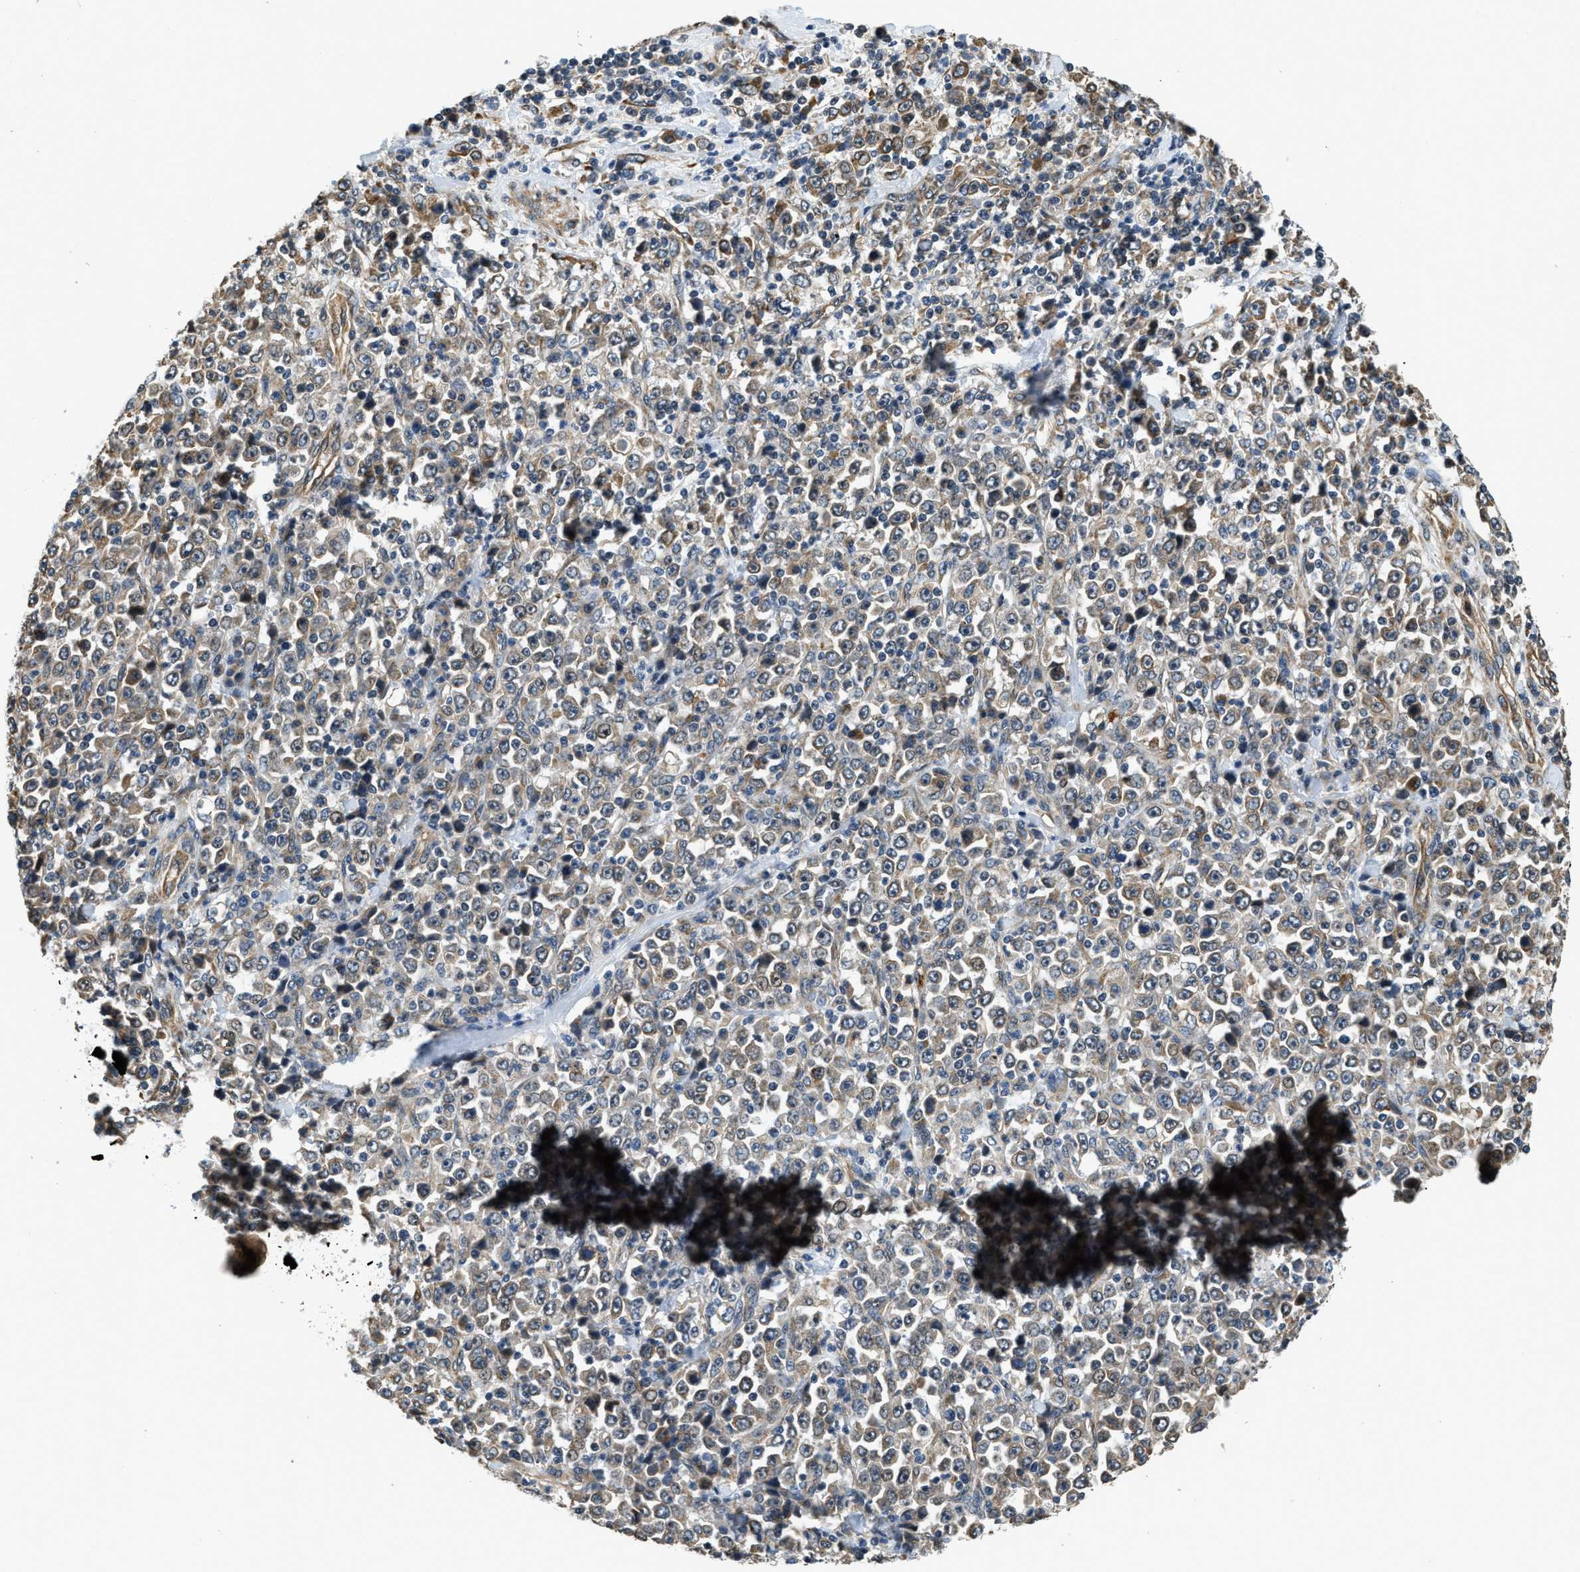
{"staining": {"intensity": "moderate", "quantity": ">75%", "location": "cytoplasmic/membranous"}, "tissue": "stomach cancer", "cell_type": "Tumor cells", "image_type": "cancer", "snomed": [{"axis": "morphology", "description": "Normal tissue, NOS"}, {"axis": "morphology", "description": "Adenocarcinoma, NOS"}, {"axis": "topography", "description": "Stomach, upper"}, {"axis": "topography", "description": "Stomach"}], "caption": "High-magnification brightfield microscopy of stomach adenocarcinoma stained with DAB (brown) and counterstained with hematoxylin (blue). tumor cells exhibit moderate cytoplasmic/membranous positivity is seen in approximately>75% of cells. Using DAB (brown) and hematoxylin (blue) stains, captured at high magnification using brightfield microscopy.", "gene": "ALOX12", "patient": {"sex": "male", "age": 59}}